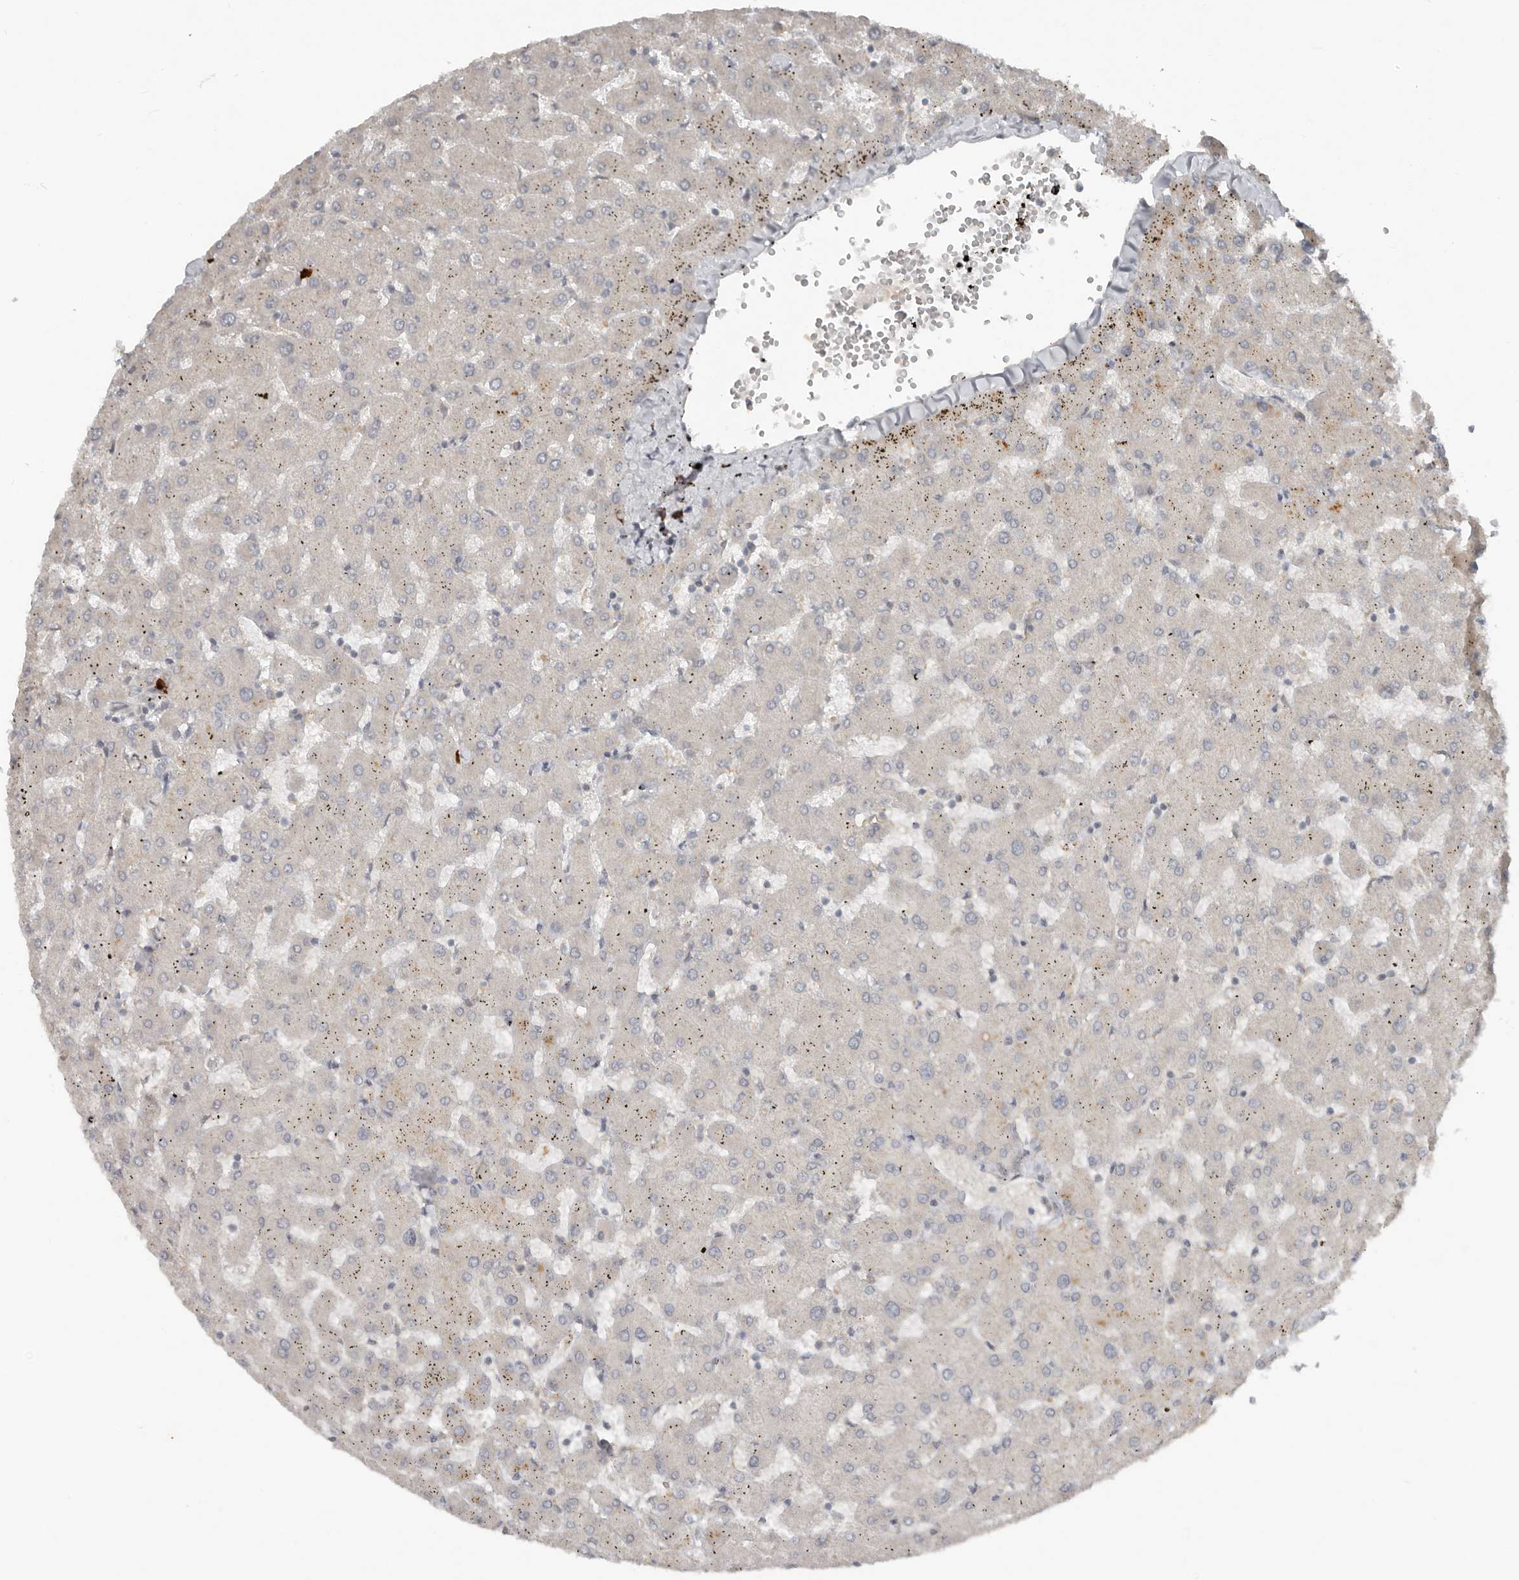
{"staining": {"intensity": "moderate", "quantity": "<25%", "location": "cytoplasmic/membranous"}, "tissue": "liver", "cell_type": "Cholangiocytes", "image_type": "normal", "snomed": [{"axis": "morphology", "description": "Normal tissue, NOS"}, {"axis": "topography", "description": "Liver"}], "caption": "The micrograph shows a brown stain indicating the presence of a protein in the cytoplasmic/membranous of cholangiocytes in liver. Immunohistochemistry stains the protein in brown and the nuclei are stained blue.", "gene": "TEAD3", "patient": {"sex": "female", "age": 63}}